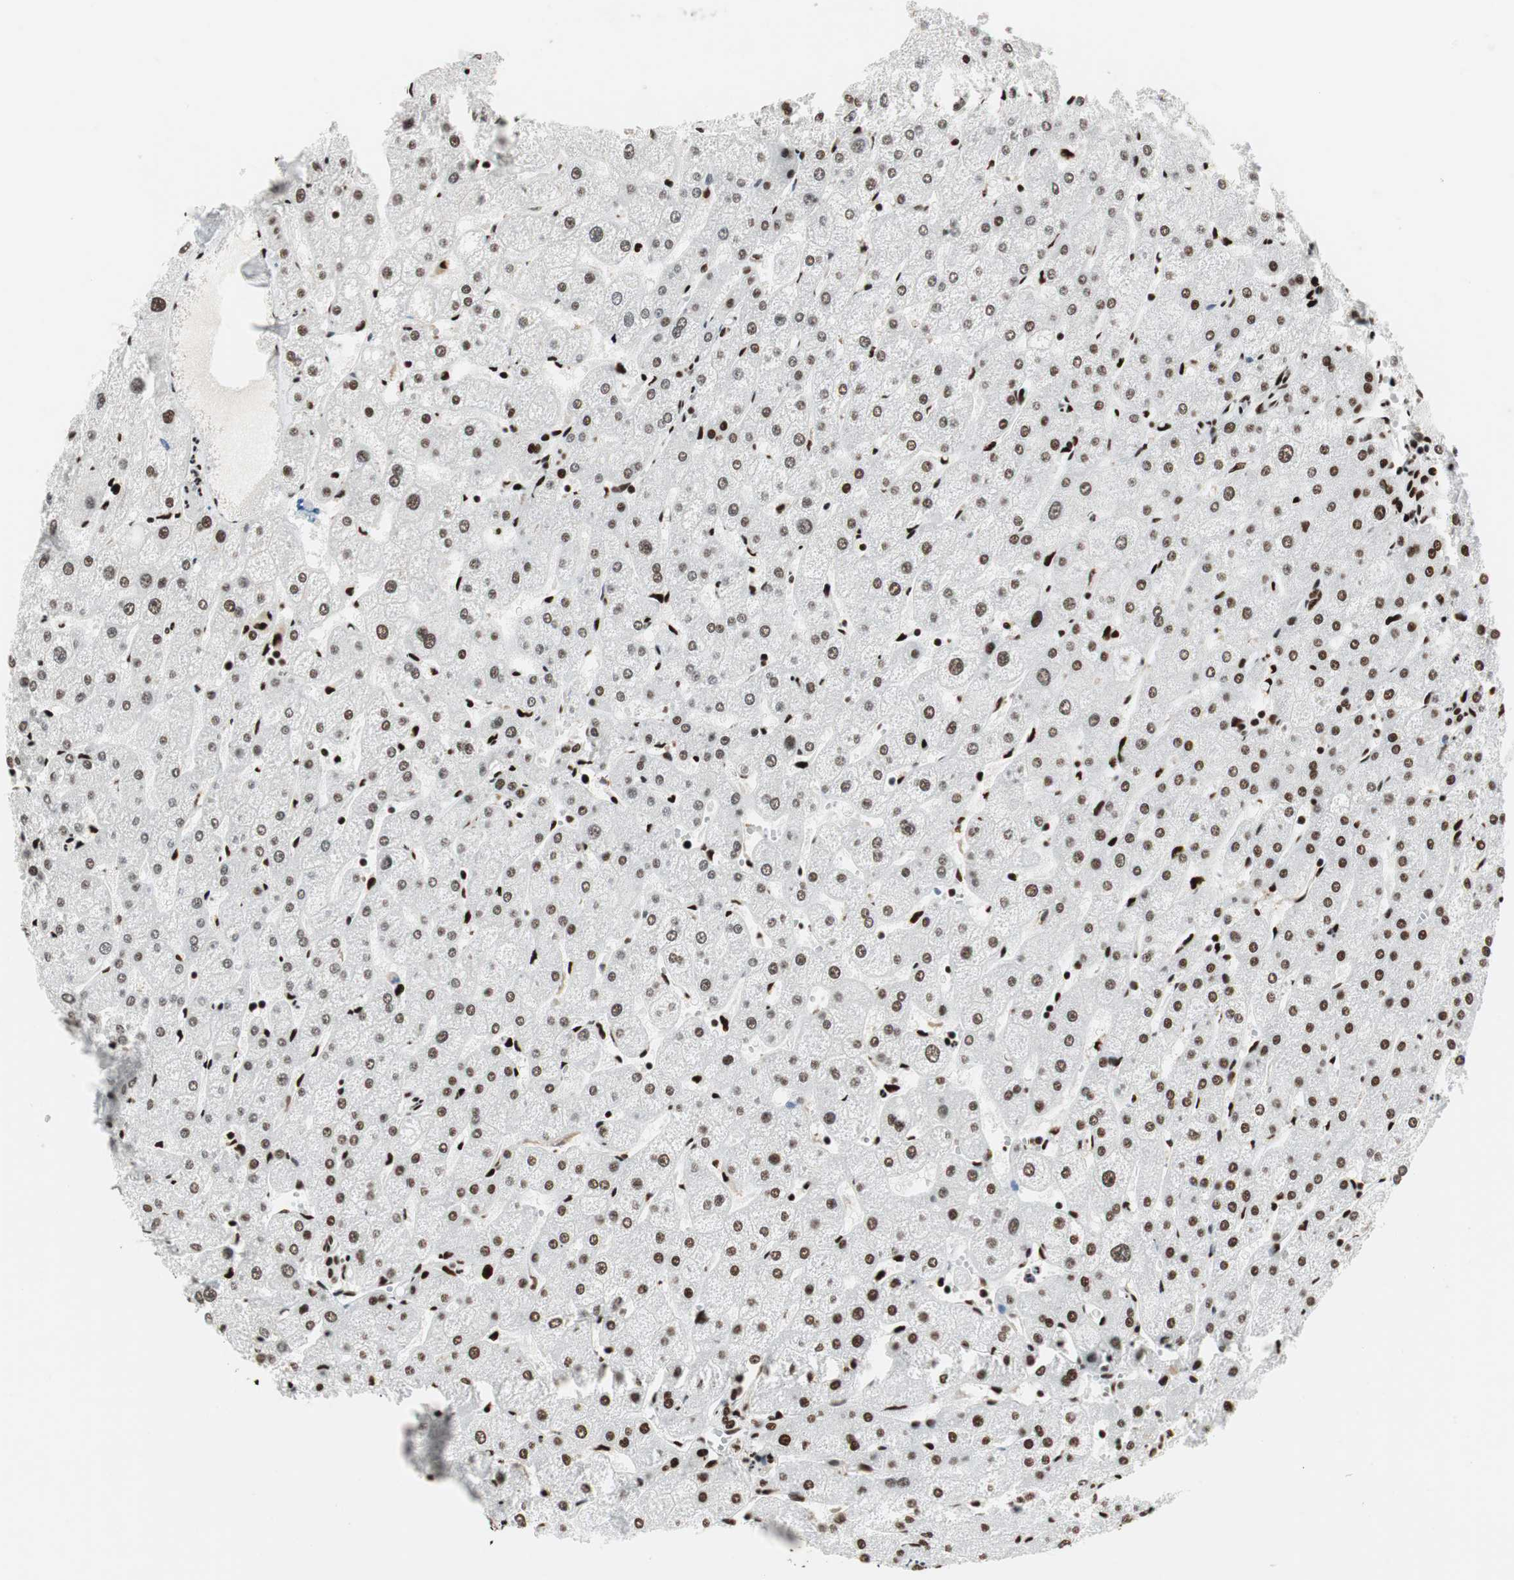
{"staining": {"intensity": "strong", "quantity": ">75%", "location": "nuclear"}, "tissue": "liver", "cell_type": "Cholangiocytes", "image_type": "normal", "snomed": [{"axis": "morphology", "description": "Normal tissue, NOS"}, {"axis": "topography", "description": "Liver"}], "caption": "Brown immunohistochemical staining in benign human liver demonstrates strong nuclear positivity in approximately >75% of cholangiocytes. (DAB (3,3'-diaminobenzidine) IHC, brown staining for protein, blue staining for nuclei).", "gene": "PSME3", "patient": {"sex": "male", "age": 67}}